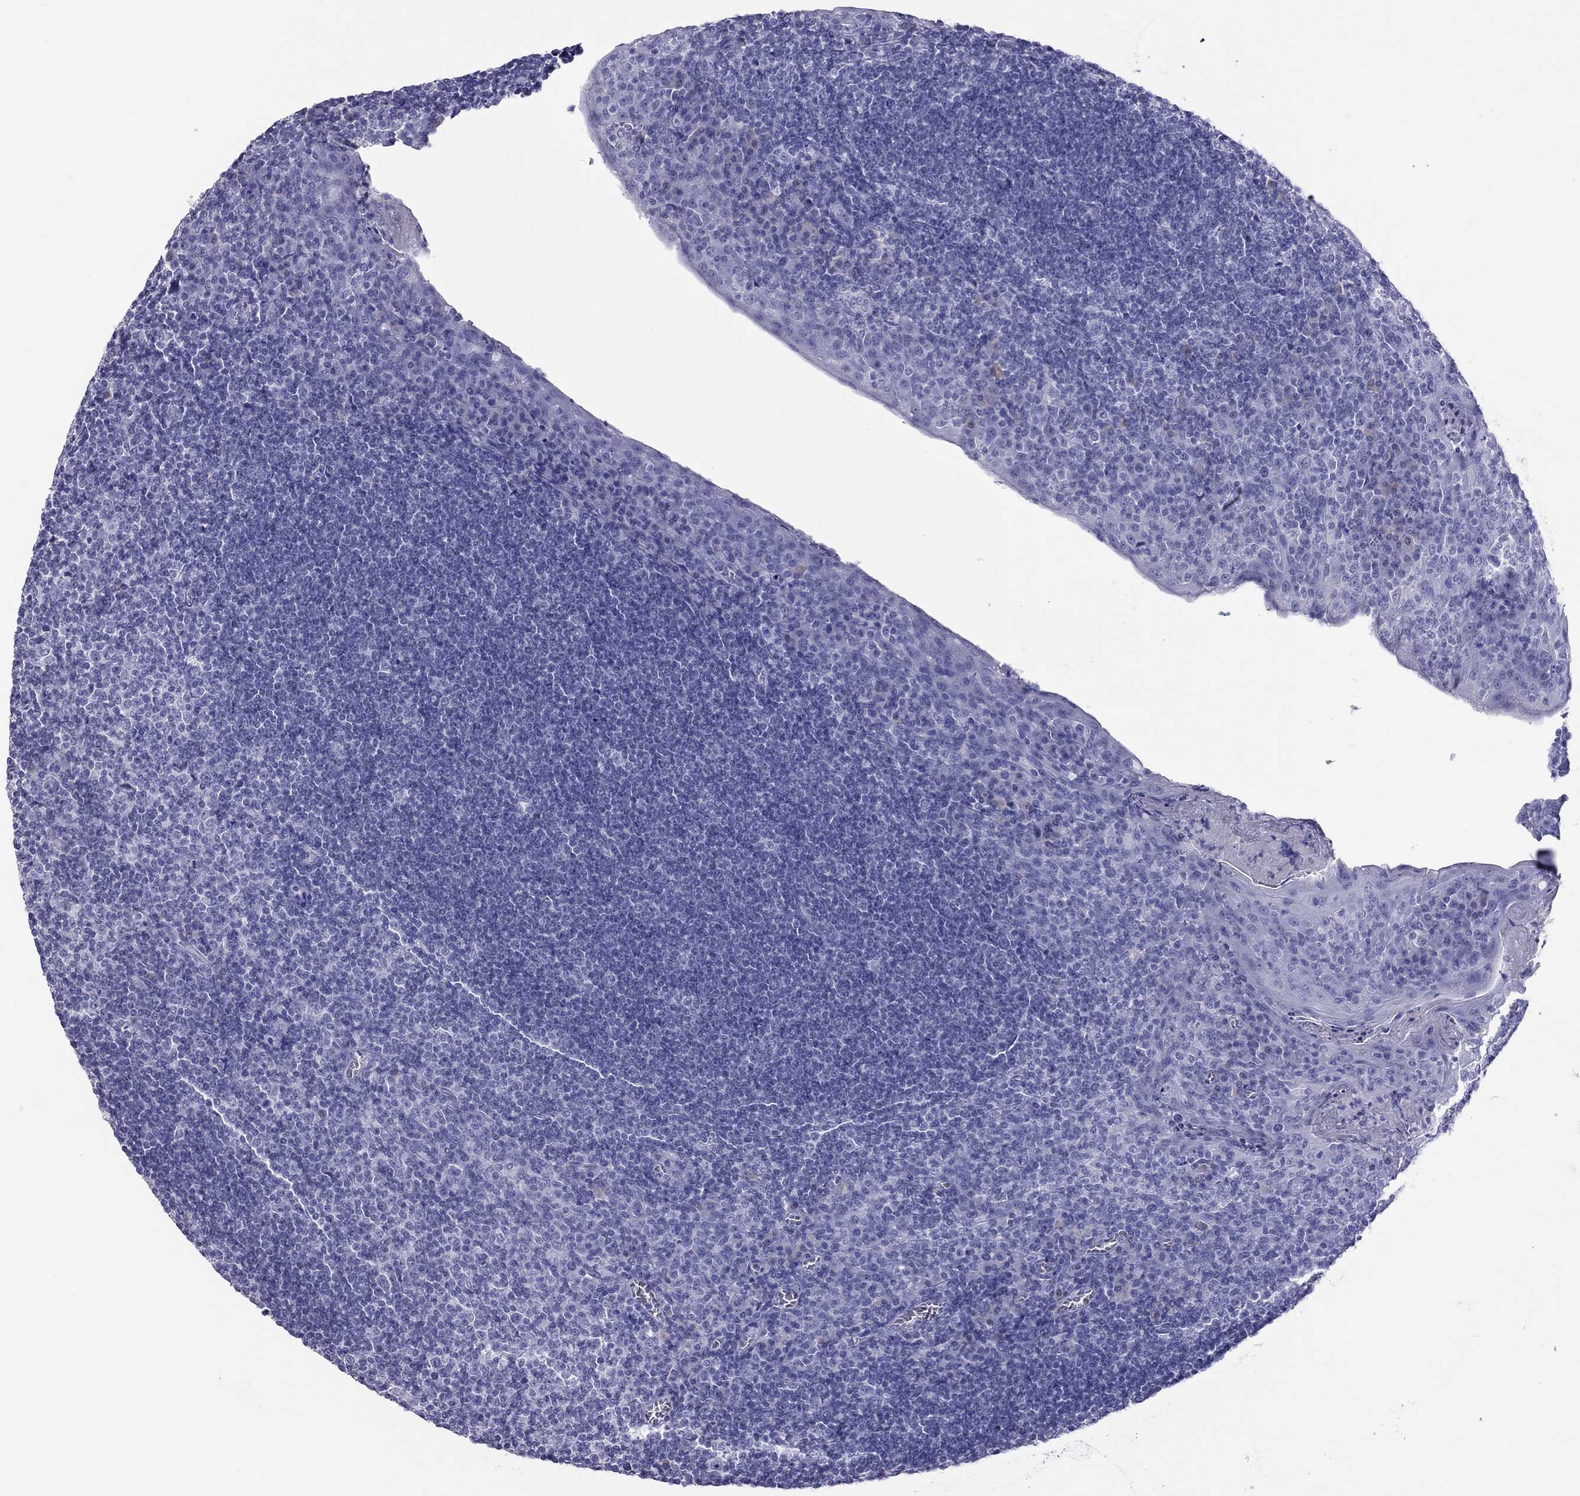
{"staining": {"intensity": "negative", "quantity": "none", "location": "none"}, "tissue": "tonsil", "cell_type": "Germinal center cells", "image_type": "normal", "snomed": [{"axis": "morphology", "description": "Normal tissue, NOS"}, {"axis": "topography", "description": "Tonsil"}], "caption": "Image shows no protein staining in germinal center cells of unremarkable tonsil. The staining was performed using DAB (3,3'-diaminobenzidine) to visualize the protein expression in brown, while the nuclei were stained in blue with hematoxylin (Magnification: 20x).", "gene": "STAG3", "patient": {"sex": "female", "age": 13}}